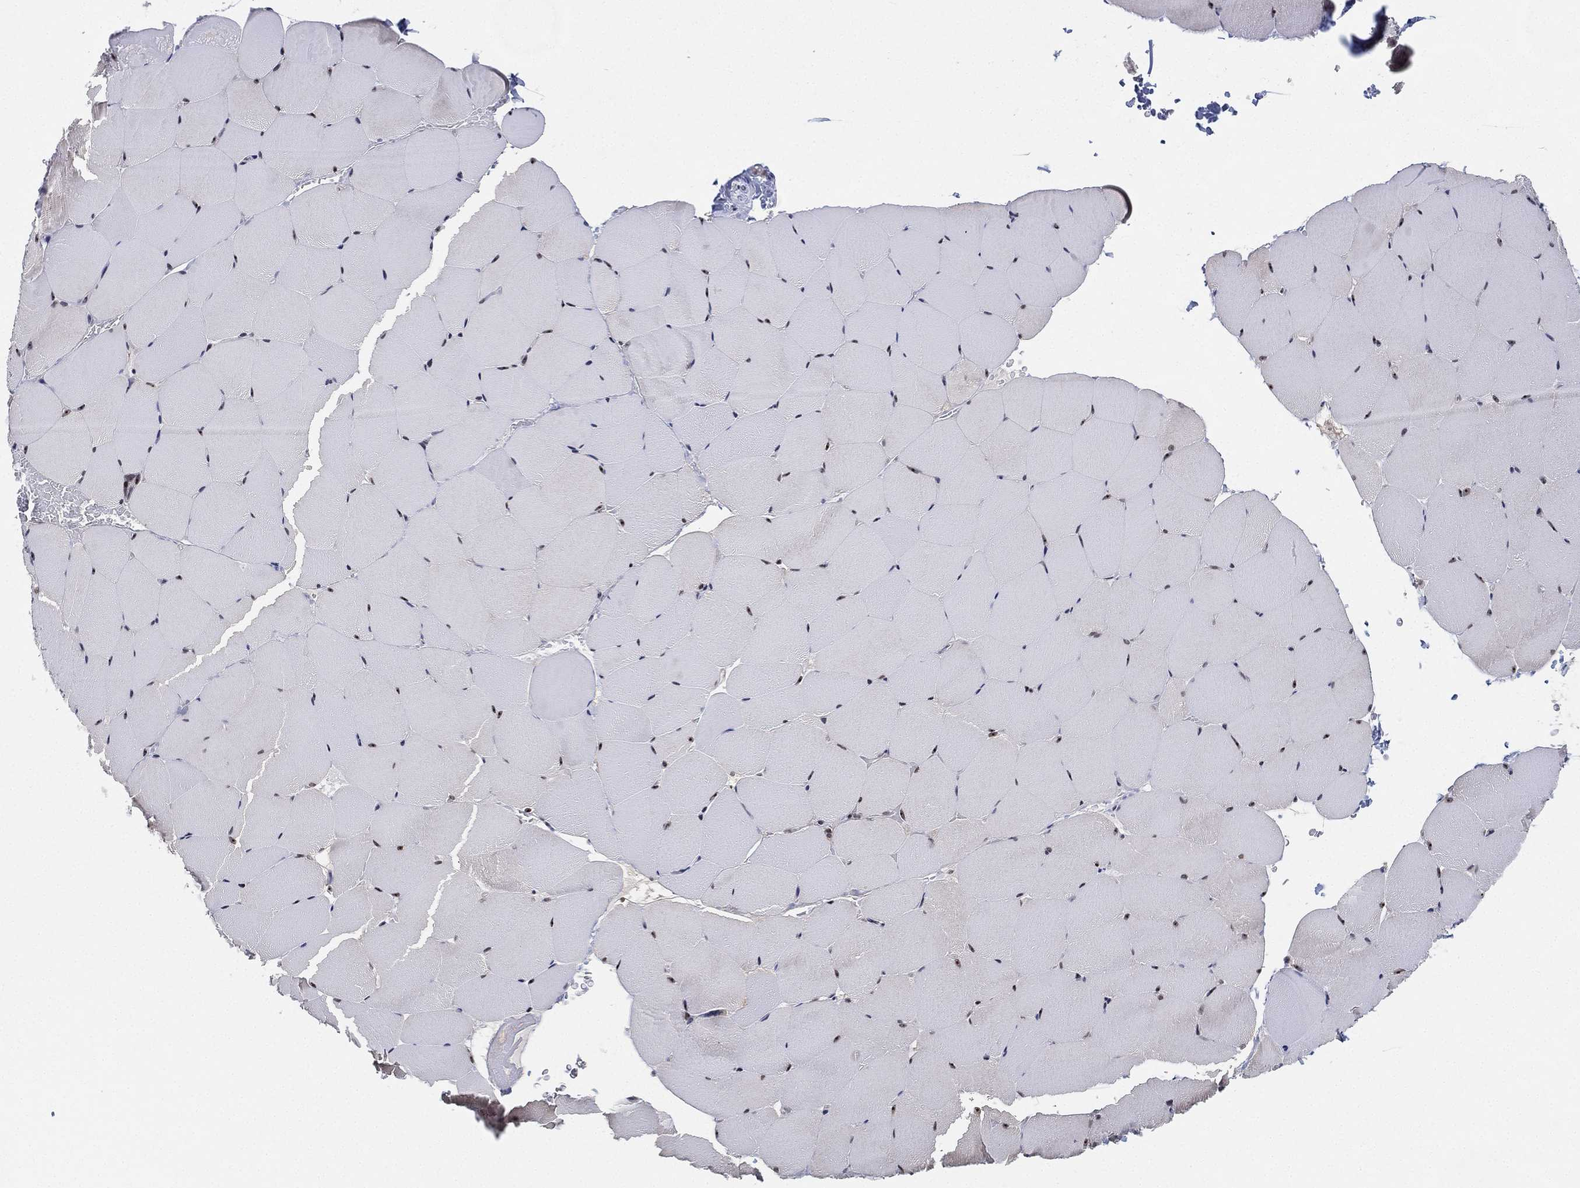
{"staining": {"intensity": "strong", "quantity": "25%-75%", "location": "nuclear"}, "tissue": "skeletal muscle", "cell_type": "Myocytes", "image_type": "normal", "snomed": [{"axis": "morphology", "description": "Normal tissue, NOS"}, {"axis": "topography", "description": "Skeletal muscle"}], "caption": "Strong nuclear staining is present in approximately 25%-75% of myocytes in unremarkable skeletal muscle. (DAB IHC with brightfield microscopy, high magnification).", "gene": "PPP1R16B", "patient": {"sex": "female", "age": 37}}